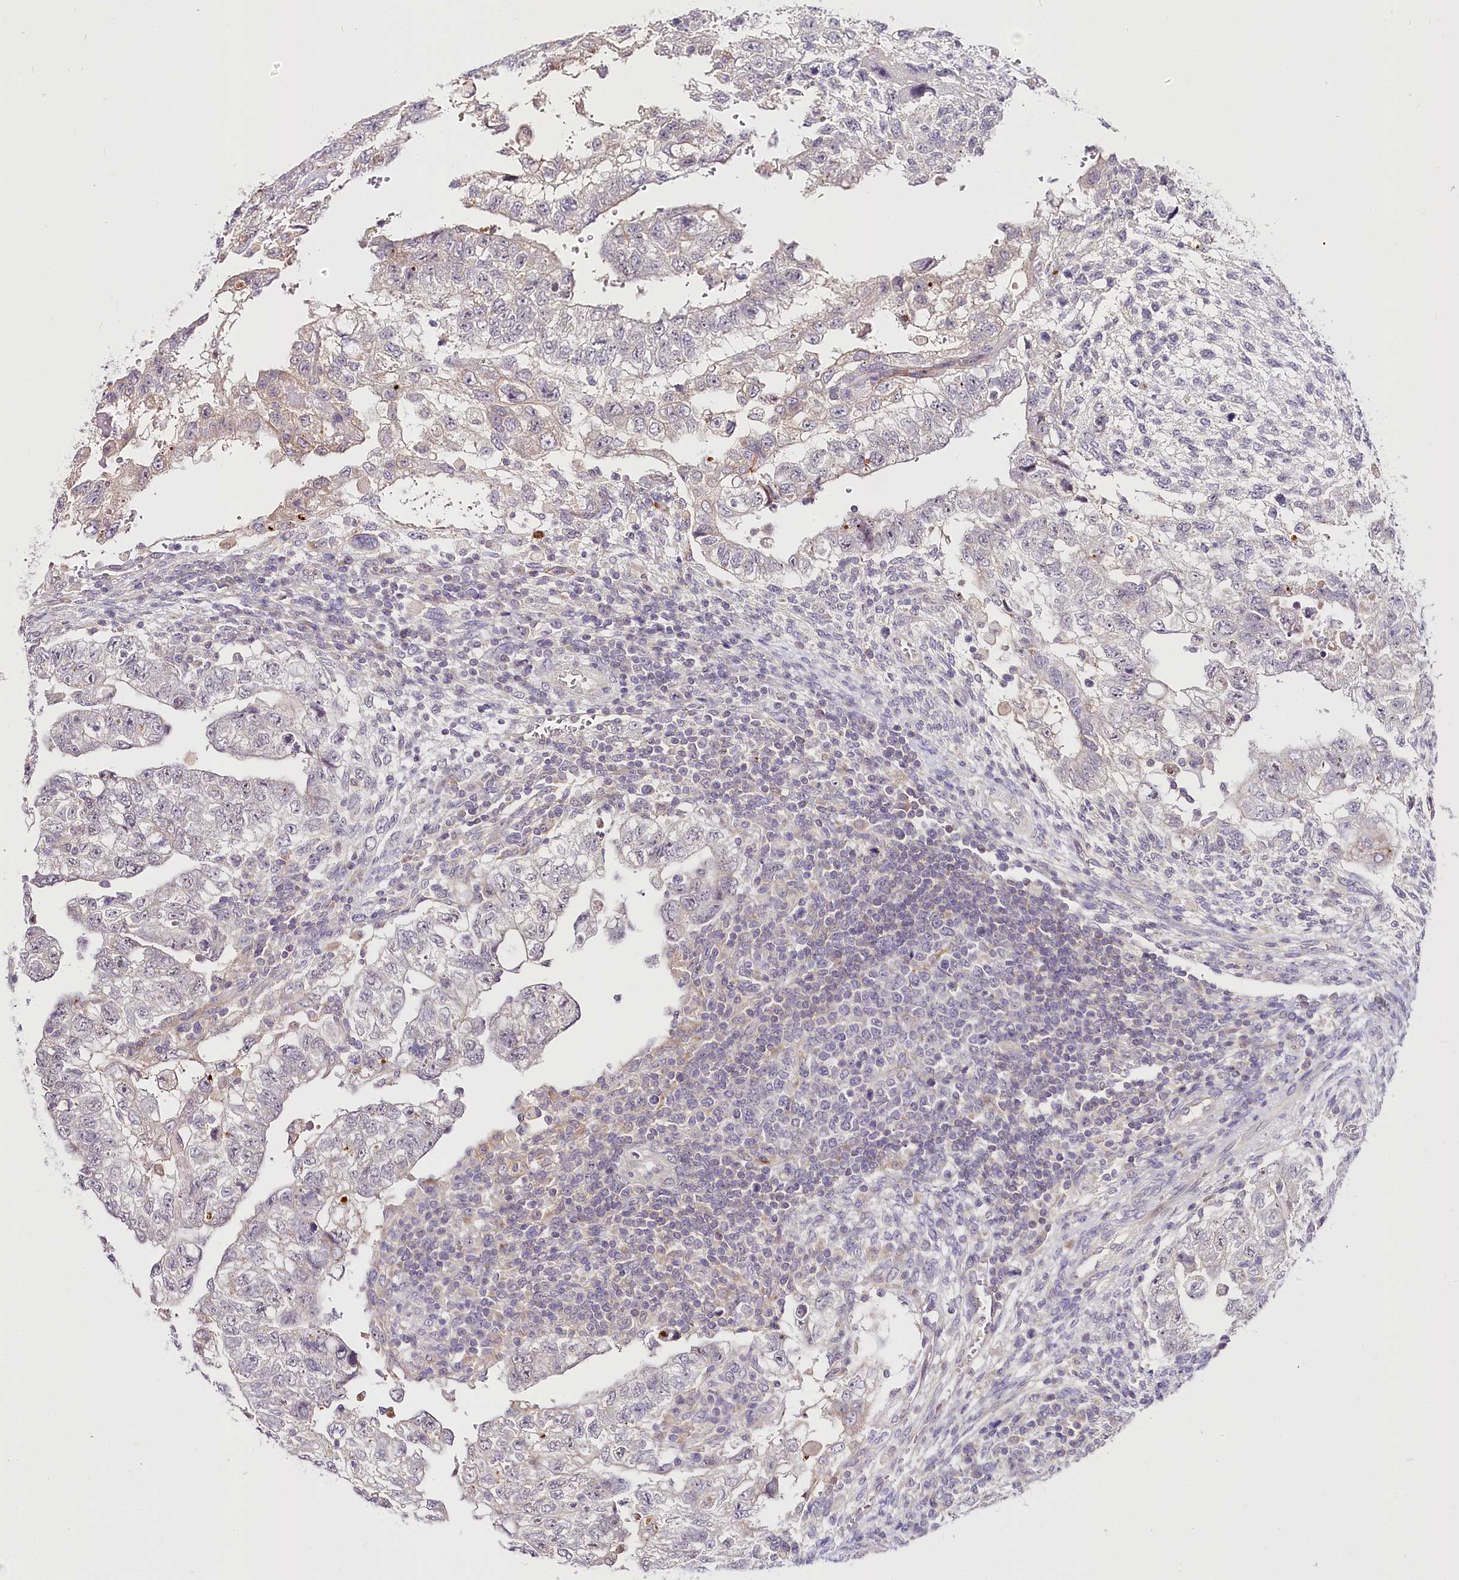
{"staining": {"intensity": "negative", "quantity": "none", "location": "none"}, "tissue": "testis cancer", "cell_type": "Tumor cells", "image_type": "cancer", "snomed": [{"axis": "morphology", "description": "Carcinoma, Embryonal, NOS"}, {"axis": "topography", "description": "Testis"}], "caption": "DAB immunohistochemical staining of human testis cancer exhibits no significant expression in tumor cells. (Brightfield microscopy of DAB (3,3'-diaminobenzidine) immunohistochemistry at high magnification).", "gene": "VWA5A", "patient": {"sex": "male", "age": 36}}